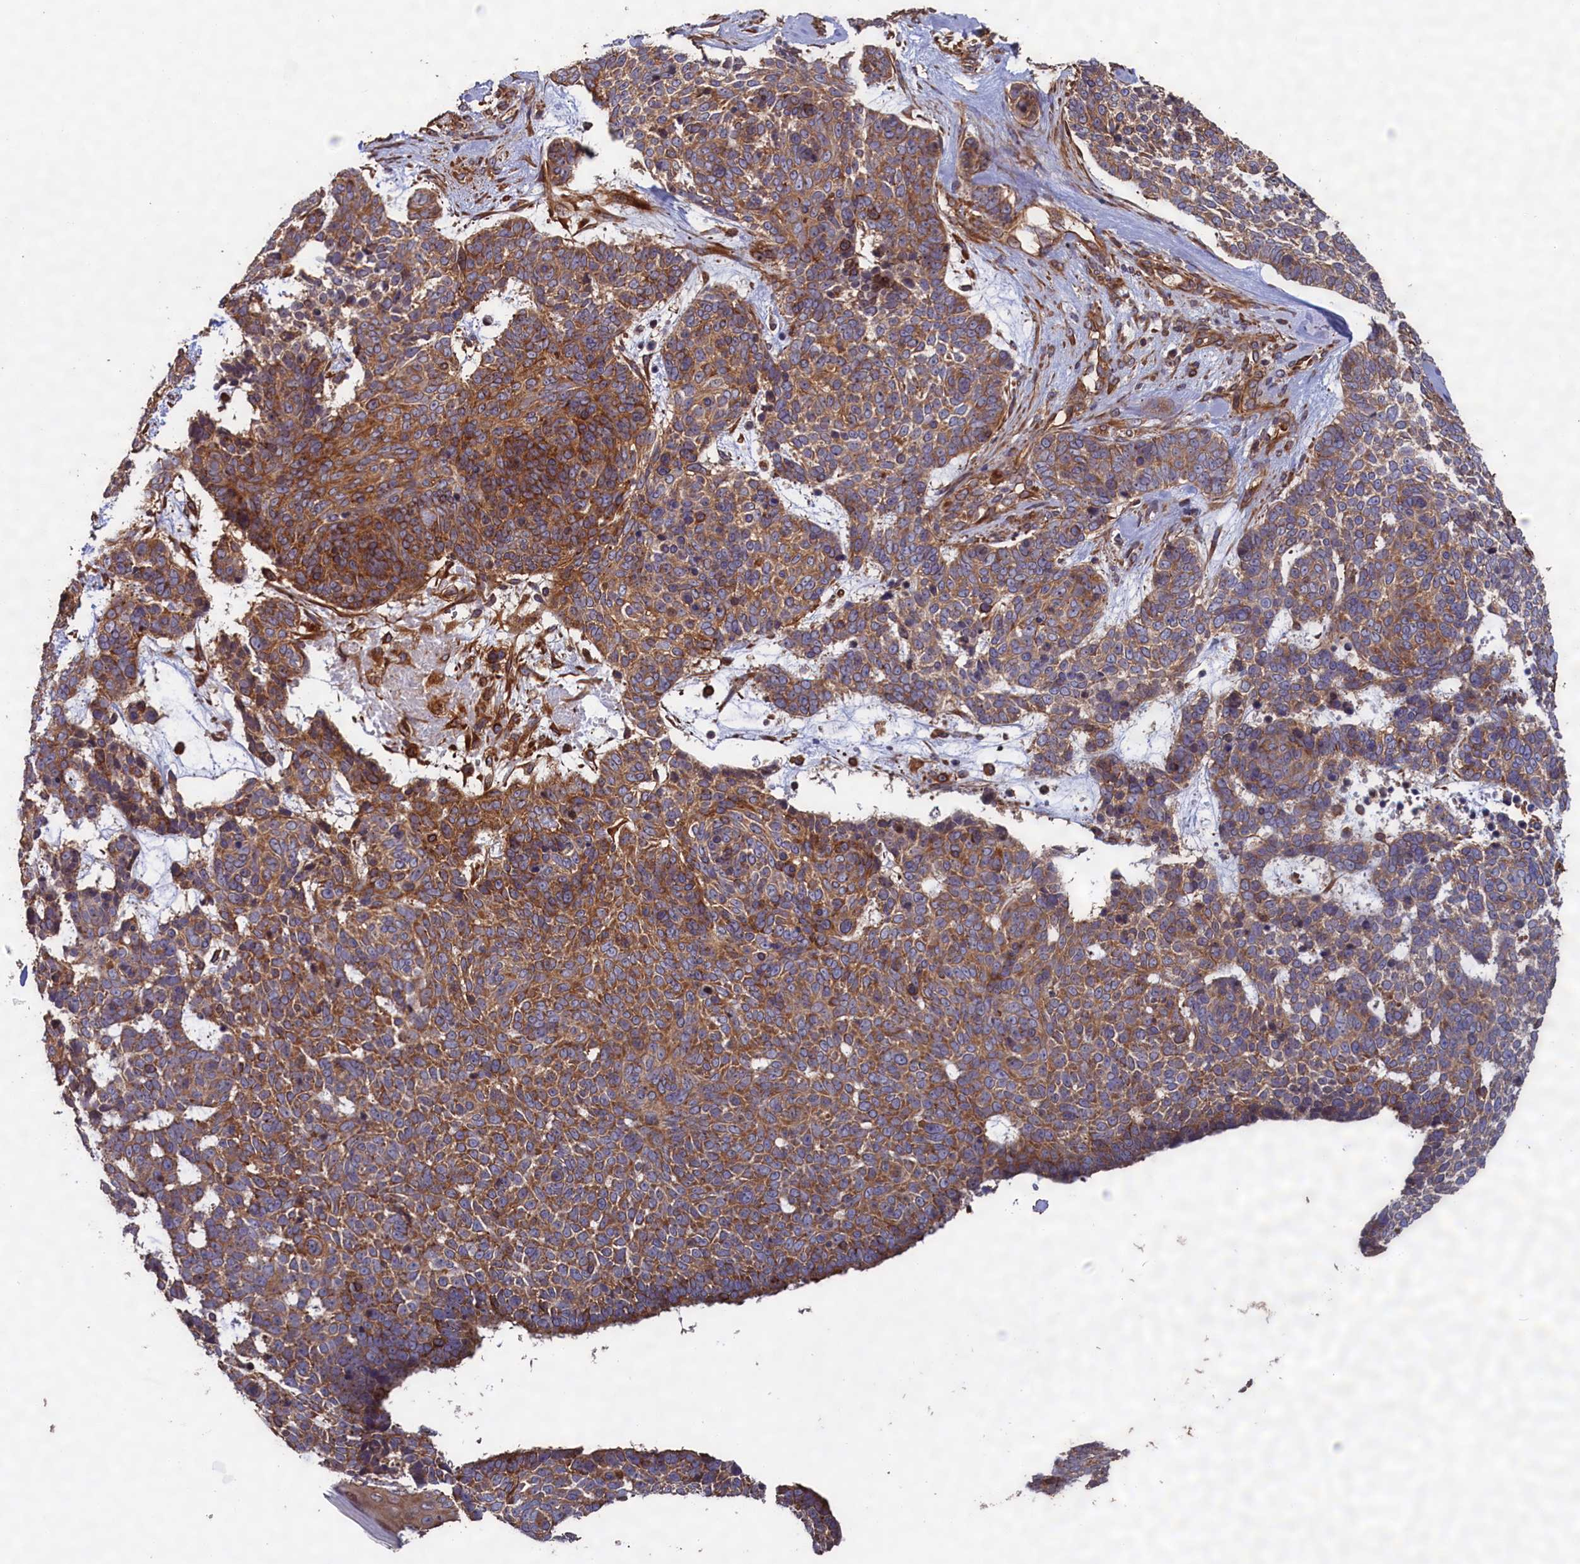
{"staining": {"intensity": "moderate", "quantity": ">75%", "location": "cytoplasmic/membranous"}, "tissue": "skin cancer", "cell_type": "Tumor cells", "image_type": "cancer", "snomed": [{"axis": "morphology", "description": "Basal cell carcinoma"}, {"axis": "topography", "description": "Skin"}], "caption": "Immunohistochemistry (IHC) (DAB (3,3'-diaminobenzidine)) staining of skin cancer (basal cell carcinoma) shows moderate cytoplasmic/membranous protein staining in about >75% of tumor cells.", "gene": "CCDC124", "patient": {"sex": "female", "age": 81}}